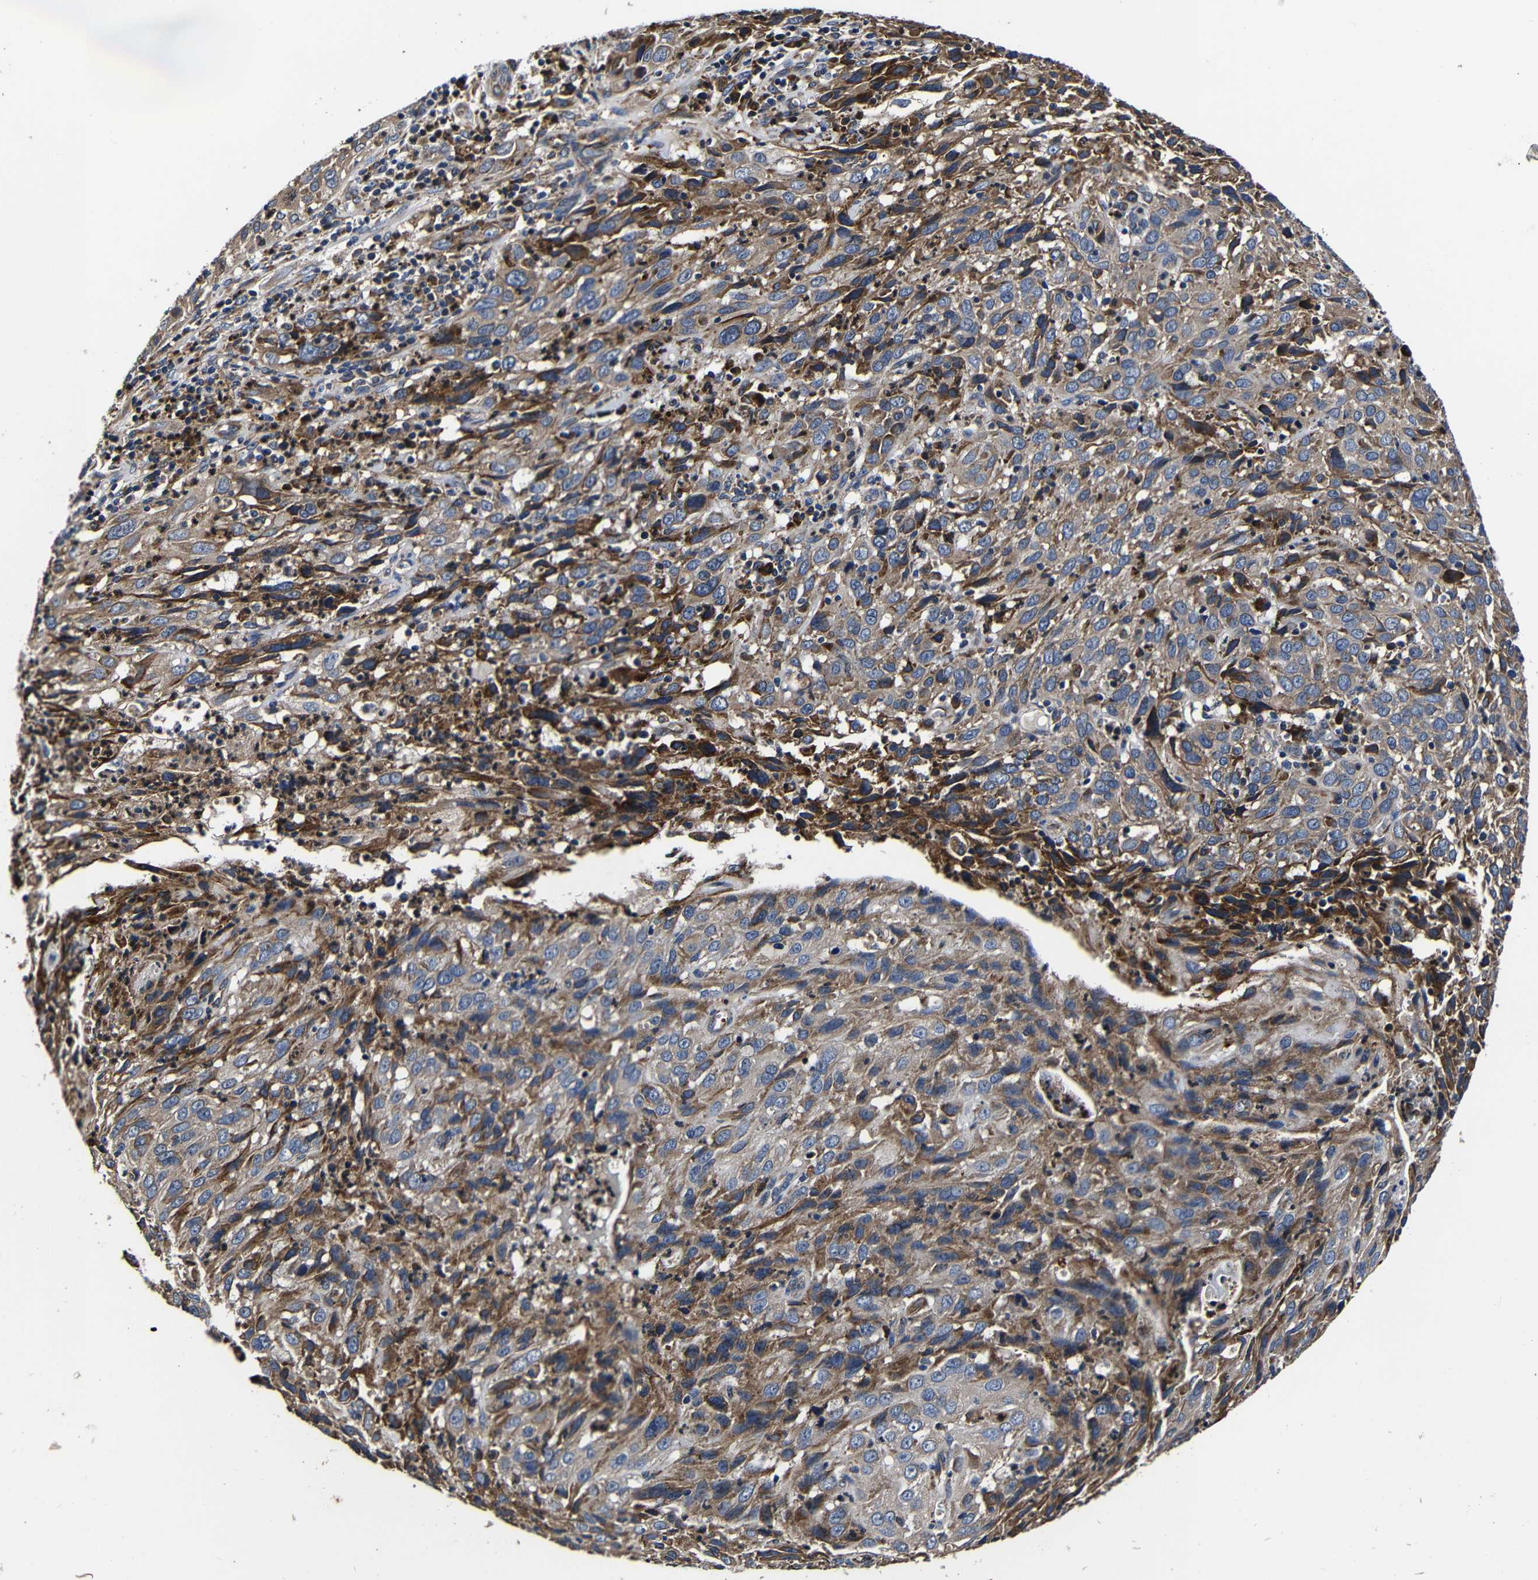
{"staining": {"intensity": "moderate", "quantity": ">75%", "location": "cytoplasmic/membranous"}, "tissue": "cervical cancer", "cell_type": "Tumor cells", "image_type": "cancer", "snomed": [{"axis": "morphology", "description": "Squamous cell carcinoma, NOS"}, {"axis": "topography", "description": "Cervix"}], "caption": "Immunohistochemistry (IHC) staining of squamous cell carcinoma (cervical), which demonstrates medium levels of moderate cytoplasmic/membranous expression in about >75% of tumor cells indicating moderate cytoplasmic/membranous protein positivity. The staining was performed using DAB (3,3'-diaminobenzidine) (brown) for protein detection and nuclei were counterstained in hematoxylin (blue).", "gene": "SCN9A", "patient": {"sex": "female", "age": 32}}